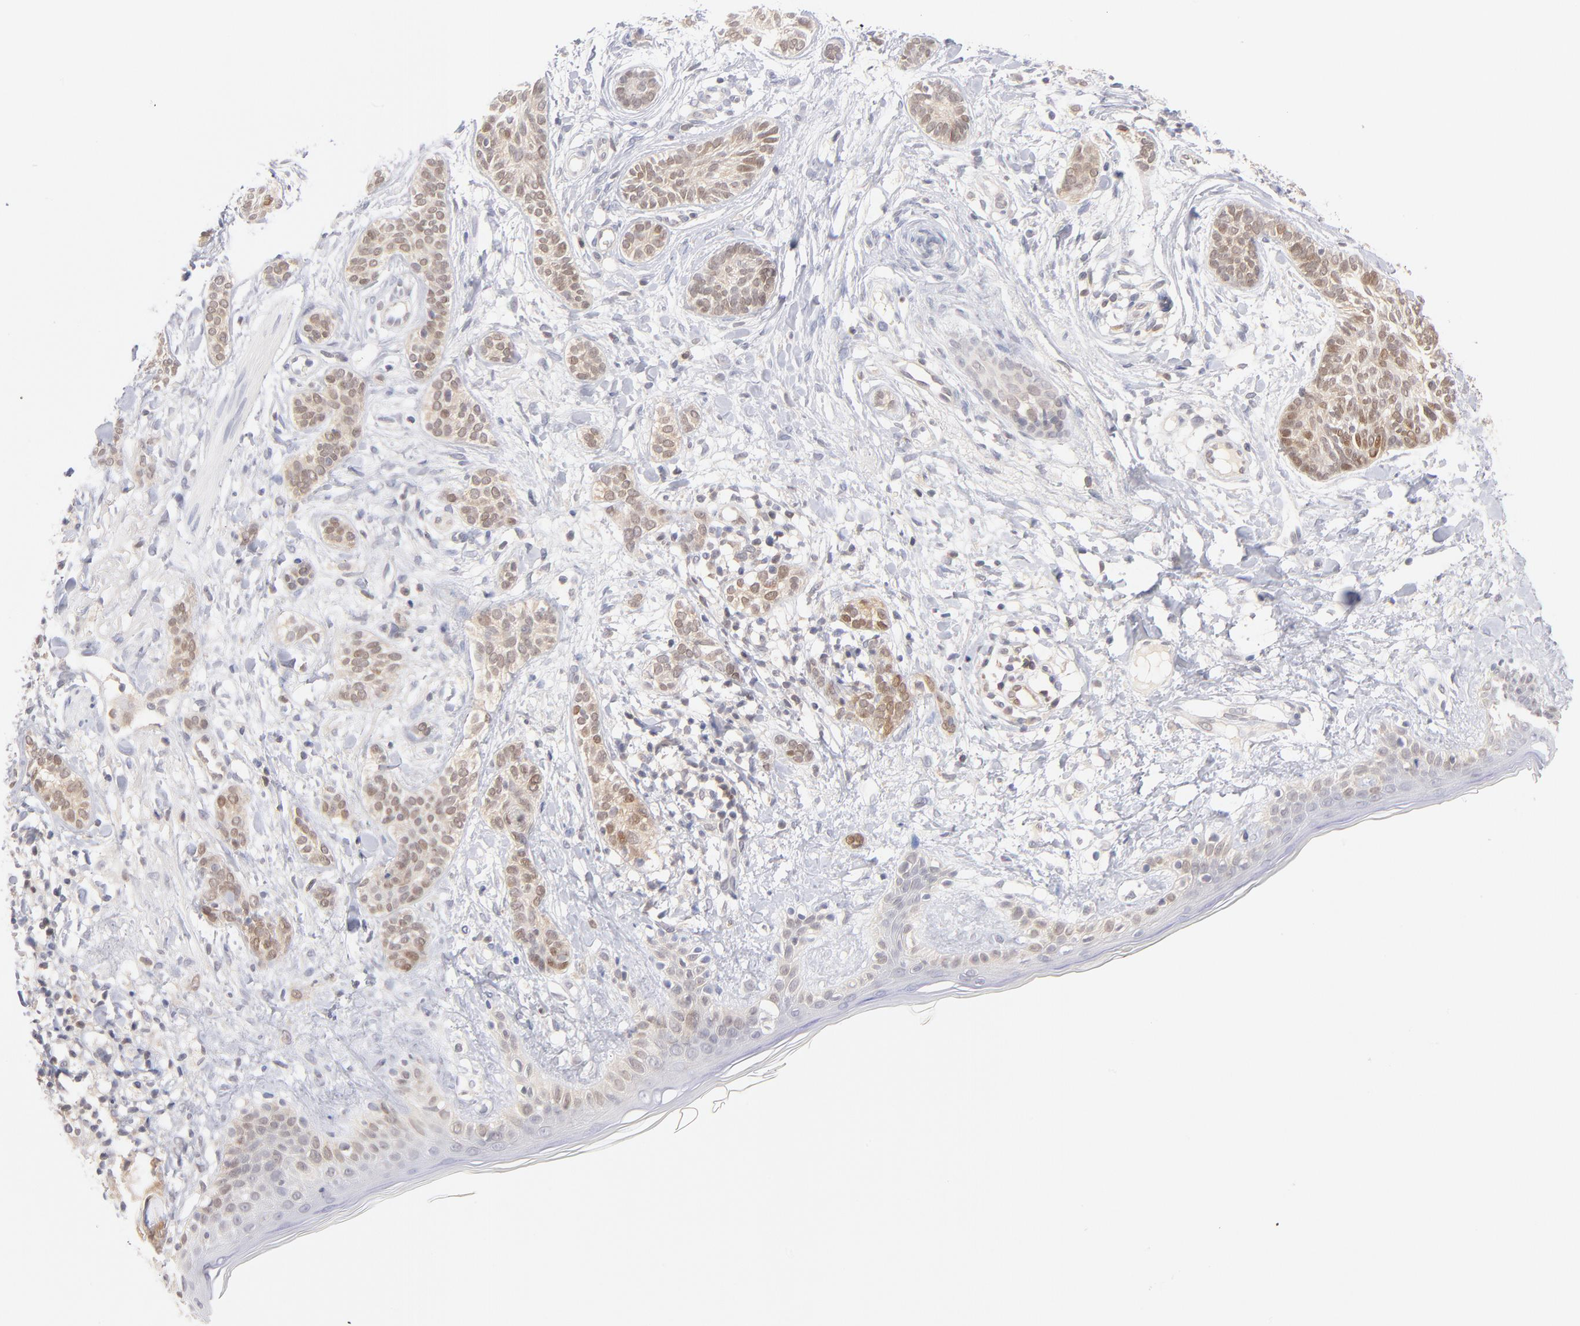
{"staining": {"intensity": "weak", "quantity": "25%-75%", "location": "cytoplasmic/membranous,nuclear"}, "tissue": "skin cancer", "cell_type": "Tumor cells", "image_type": "cancer", "snomed": [{"axis": "morphology", "description": "Normal tissue, NOS"}, {"axis": "morphology", "description": "Basal cell carcinoma"}, {"axis": "topography", "description": "Skin"}], "caption": "Immunohistochemistry (IHC) of skin cancer (basal cell carcinoma) exhibits low levels of weak cytoplasmic/membranous and nuclear expression in about 25%-75% of tumor cells.", "gene": "CASP6", "patient": {"sex": "male", "age": 63}}